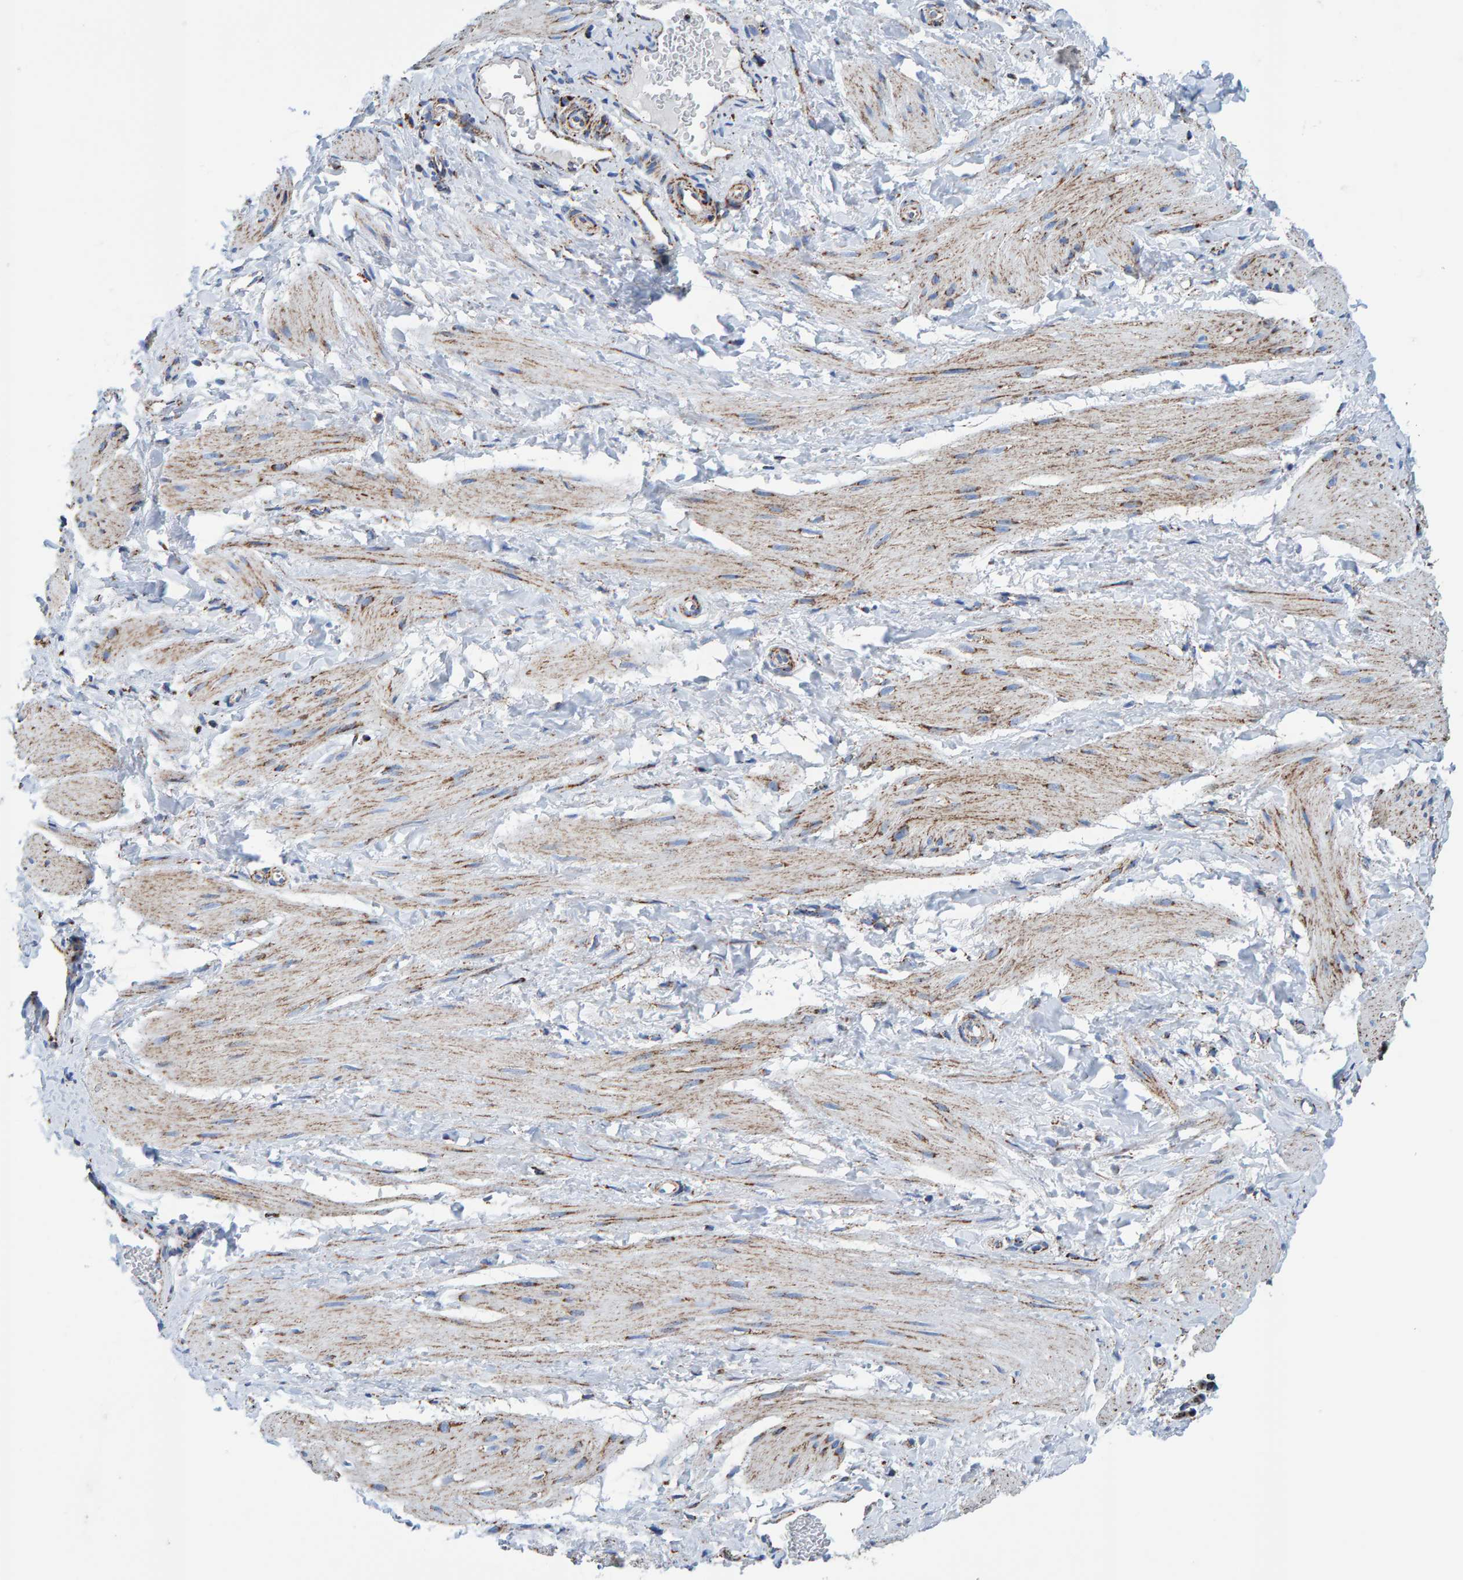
{"staining": {"intensity": "weak", "quantity": "25%-75%", "location": "cytoplasmic/membranous"}, "tissue": "smooth muscle", "cell_type": "Smooth muscle cells", "image_type": "normal", "snomed": [{"axis": "morphology", "description": "Normal tissue, NOS"}, {"axis": "topography", "description": "Smooth muscle"}], "caption": "The micrograph demonstrates immunohistochemical staining of normal smooth muscle. There is weak cytoplasmic/membranous expression is present in about 25%-75% of smooth muscle cells.", "gene": "ENSG00000262660", "patient": {"sex": "male", "age": 16}}